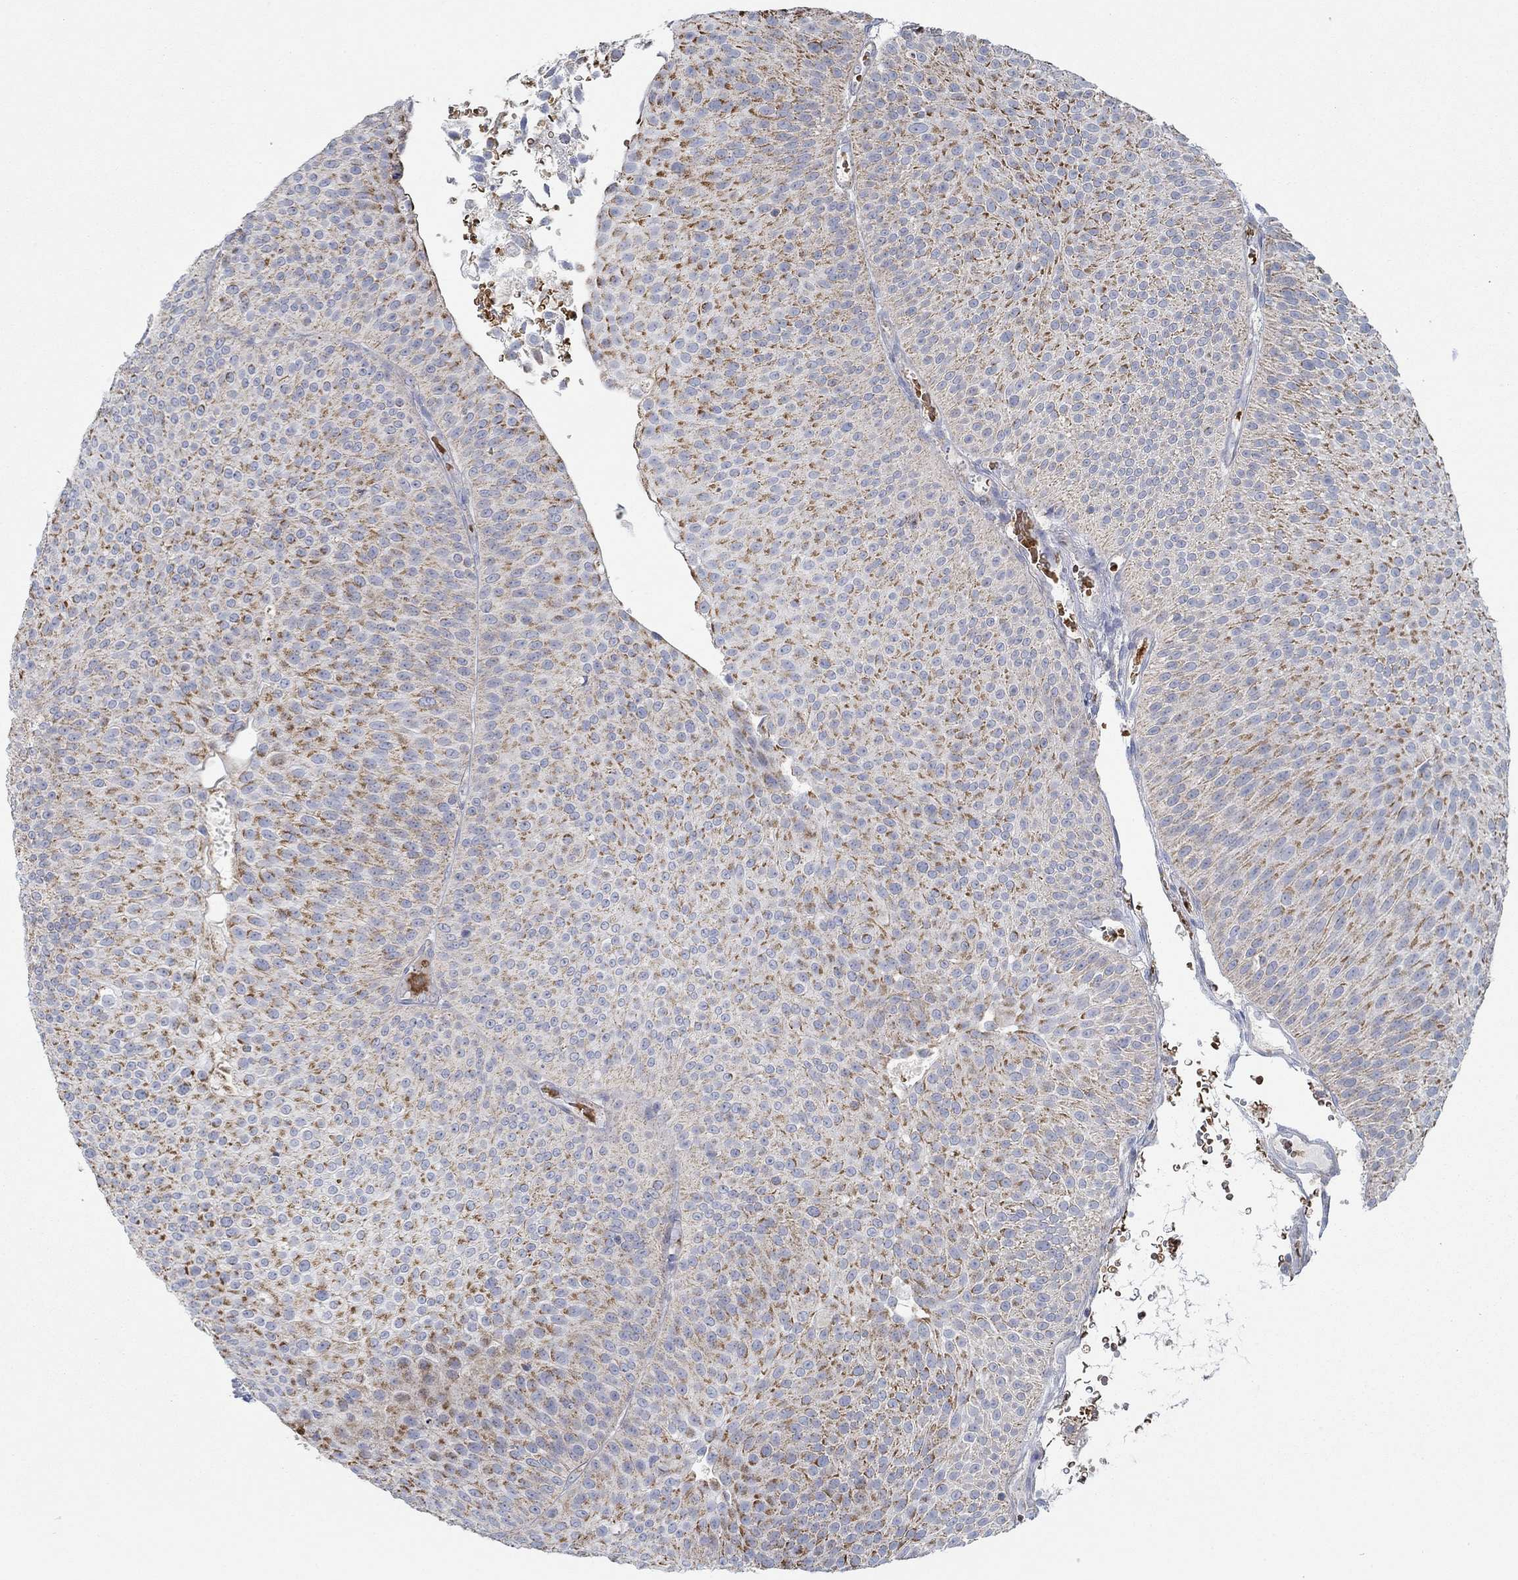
{"staining": {"intensity": "strong", "quantity": "25%-75%", "location": "cytoplasmic/membranous"}, "tissue": "urothelial cancer", "cell_type": "Tumor cells", "image_type": "cancer", "snomed": [{"axis": "morphology", "description": "Urothelial carcinoma, Low grade"}, {"axis": "topography", "description": "Urinary bladder"}], "caption": "Immunohistochemistry photomicrograph of neoplastic tissue: human low-grade urothelial carcinoma stained using immunohistochemistry (IHC) exhibits high levels of strong protein expression localized specifically in the cytoplasmic/membranous of tumor cells, appearing as a cytoplasmic/membranous brown color.", "gene": "GLOD5", "patient": {"sex": "male", "age": 65}}